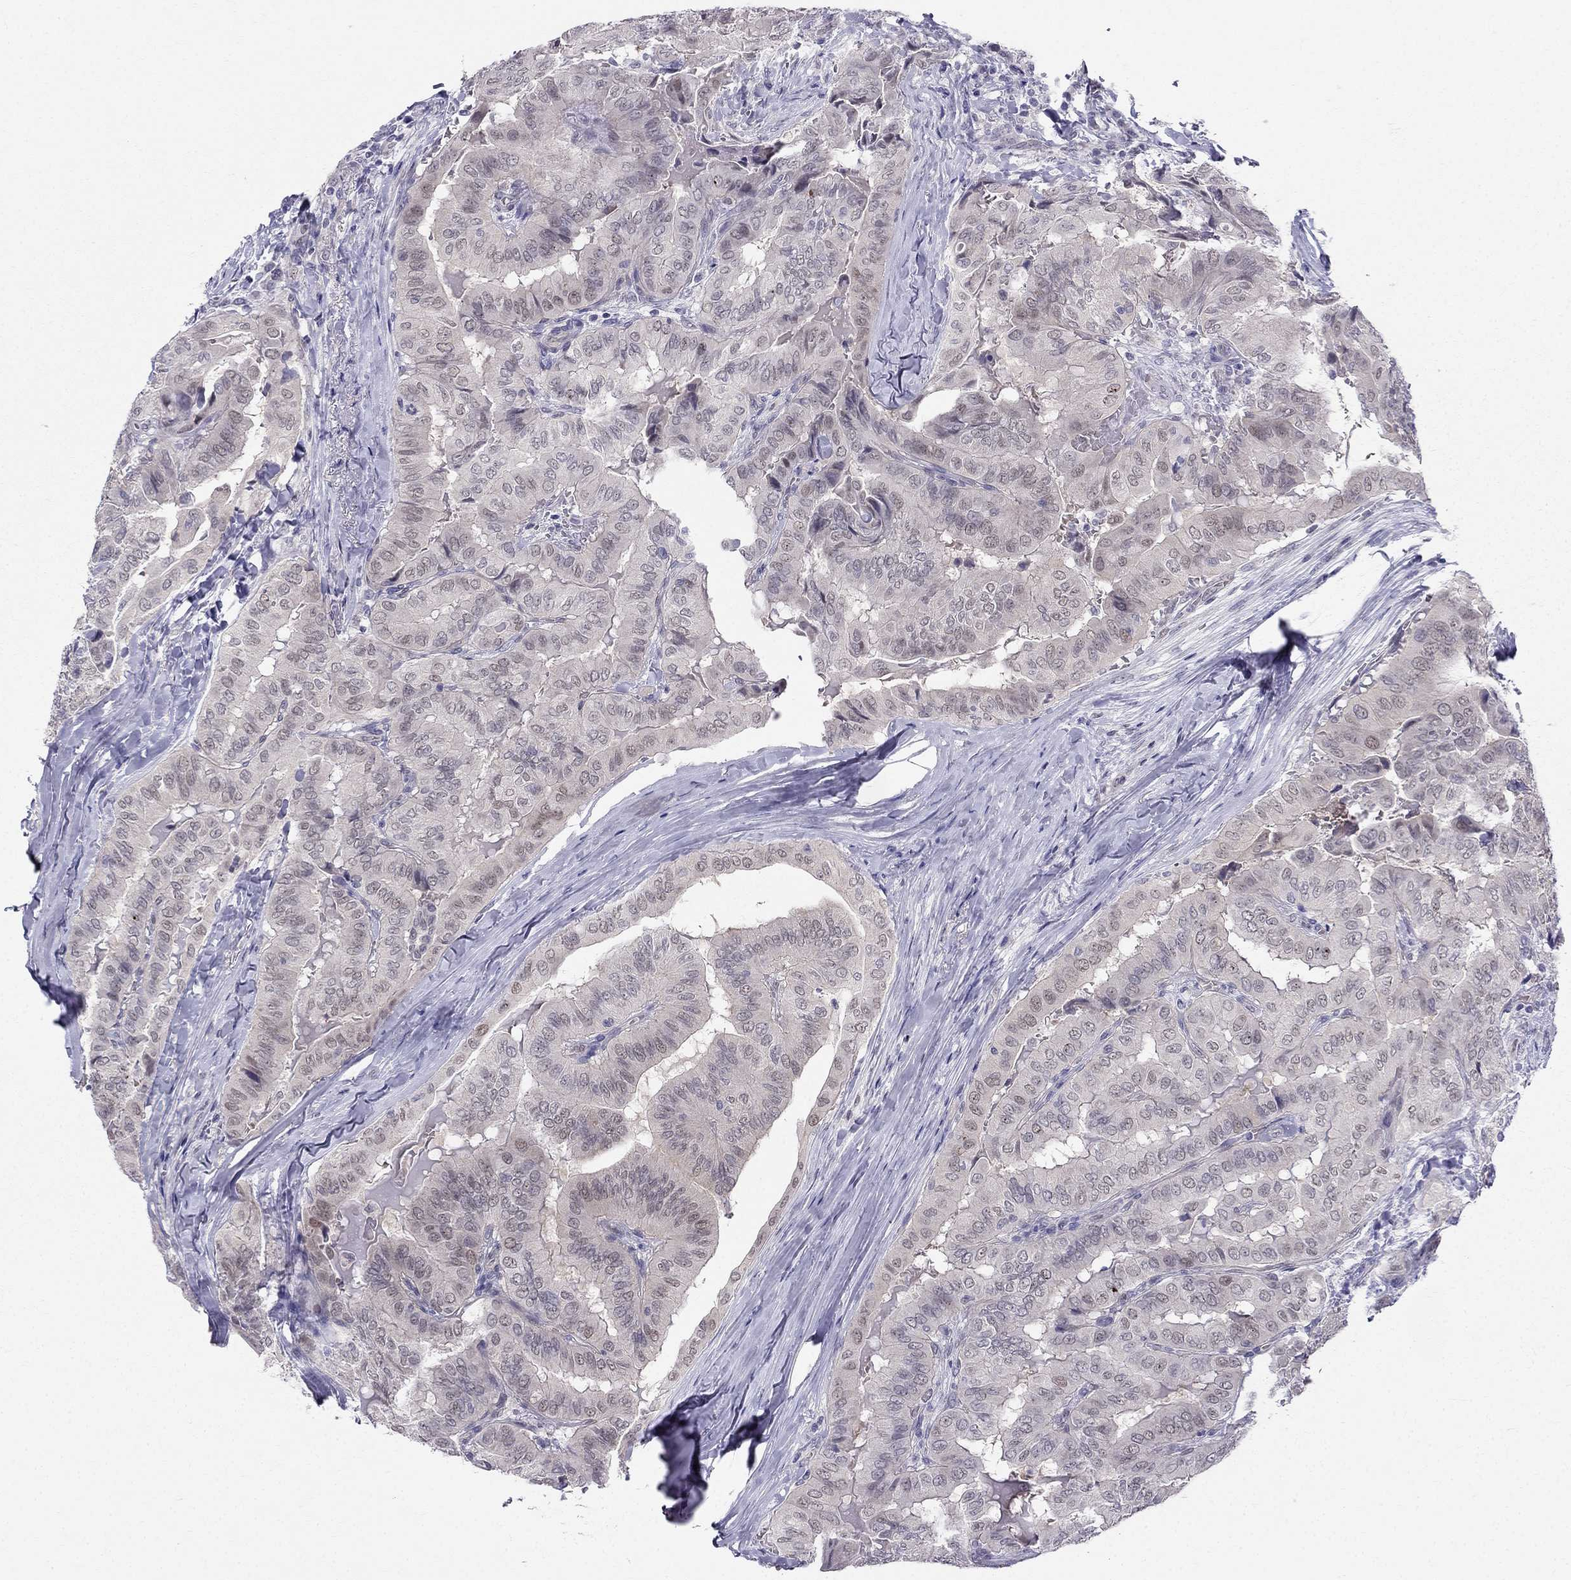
{"staining": {"intensity": "negative", "quantity": "none", "location": "none"}, "tissue": "thyroid cancer", "cell_type": "Tumor cells", "image_type": "cancer", "snomed": [{"axis": "morphology", "description": "Papillary adenocarcinoma, NOS"}, {"axis": "topography", "description": "Thyroid gland"}], "caption": "This is a histopathology image of immunohistochemistry (IHC) staining of papillary adenocarcinoma (thyroid), which shows no positivity in tumor cells. The staining is performed using DAB (3,3'-diaminobenzidine) brown chromogen with nuclei counter-stained in using hematoxylin.", "gene": "BAG5", "patient": {"sex": "female", "age": 68}}